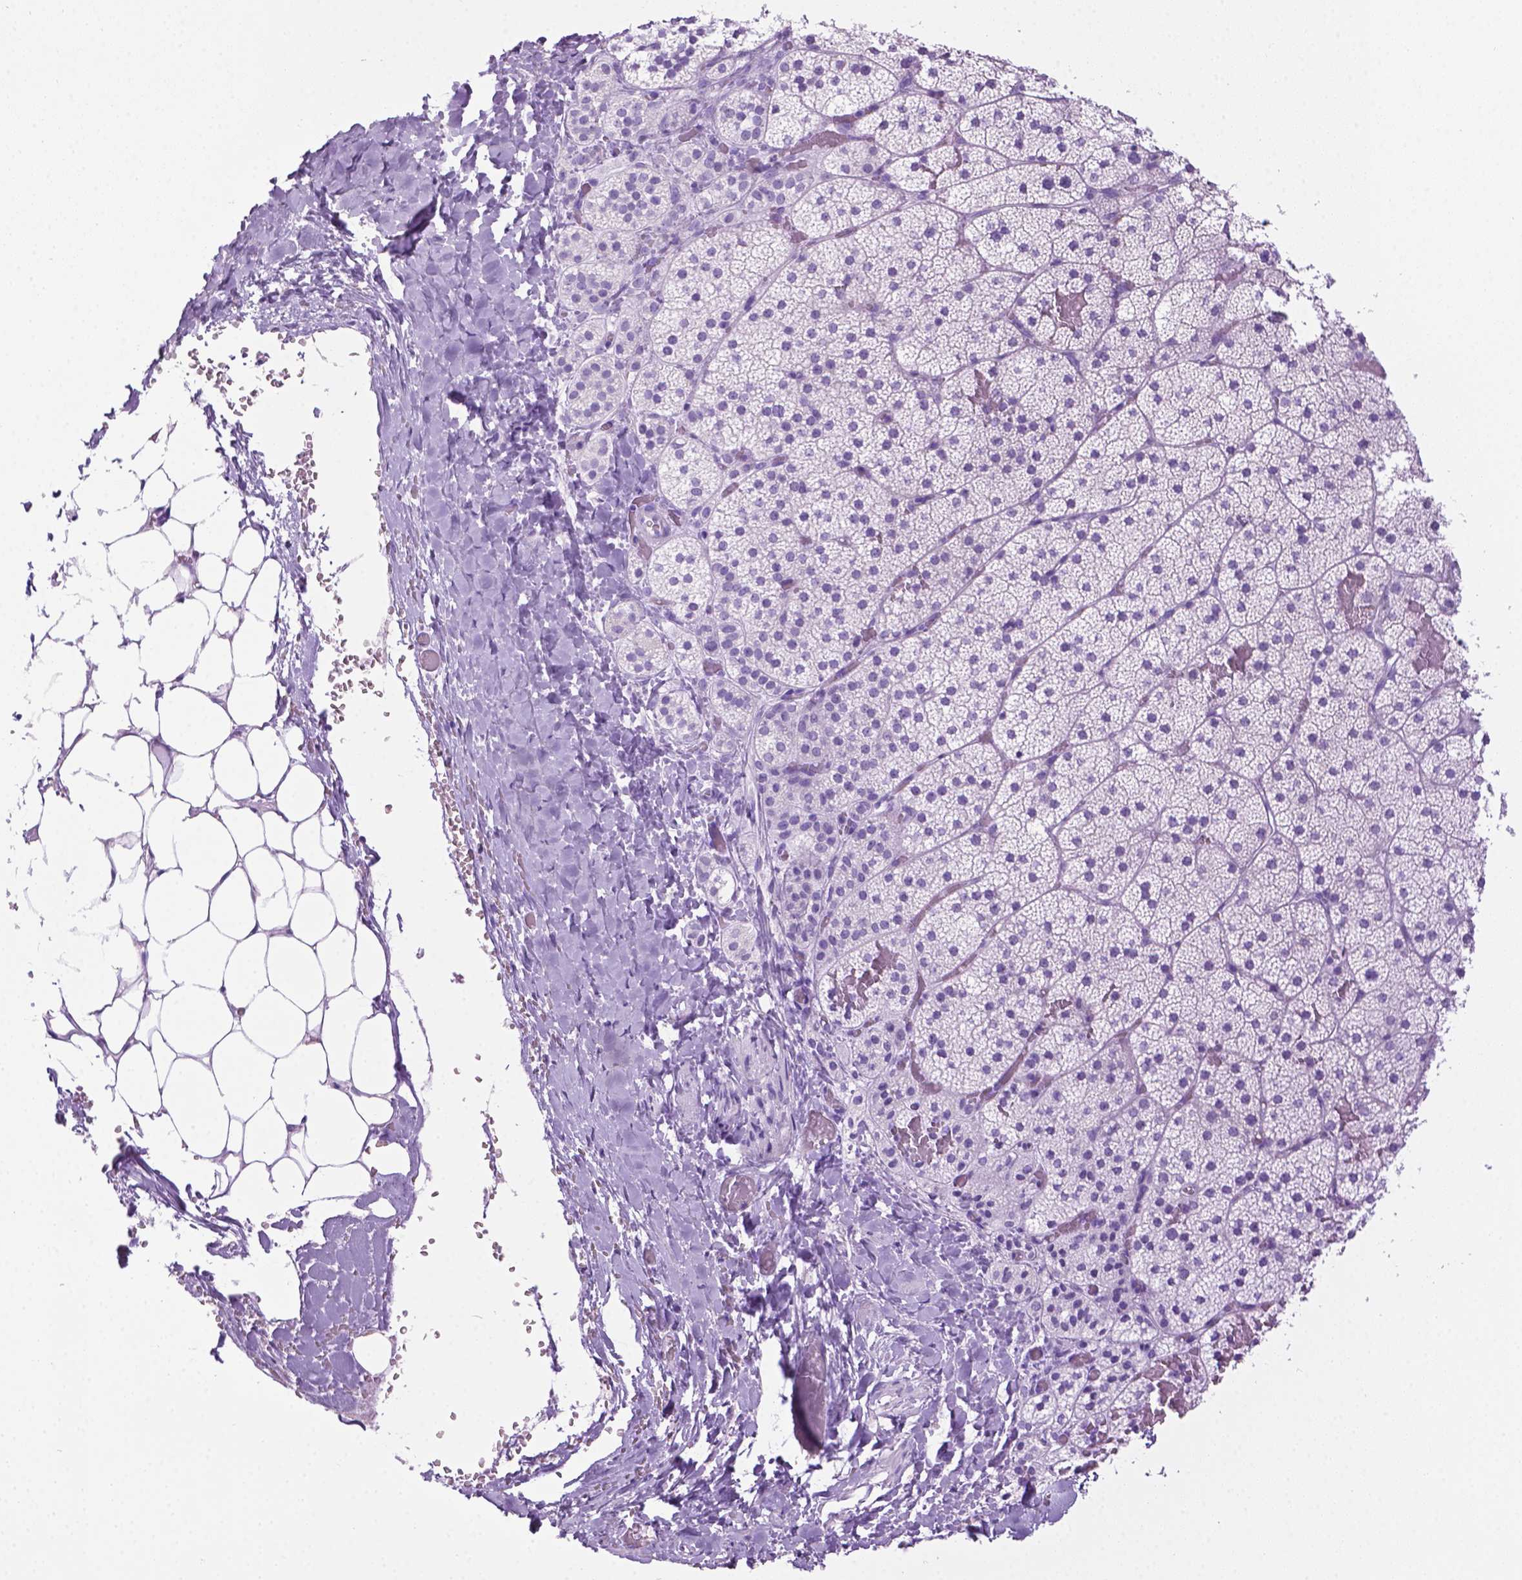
{"staining": {"intensity": "negative", "quantity": "none", "location": "none"}, "tissue": "adrenal gland", "cell_type": "Glandular cells", "image_type": "normal", "snomed": [{"axis": "morphology", "description": "Normal tissue, NOS"}, {"axis": "topography", "description": "Adrenal gland"}], "caption": "This is an immunohistochemistry (IHC) micrograph of unremarkable adrenal gland. There is no expression in glandular cells.", "gene": "LELP1", "patient": {"sex": "male", "age": 53}}